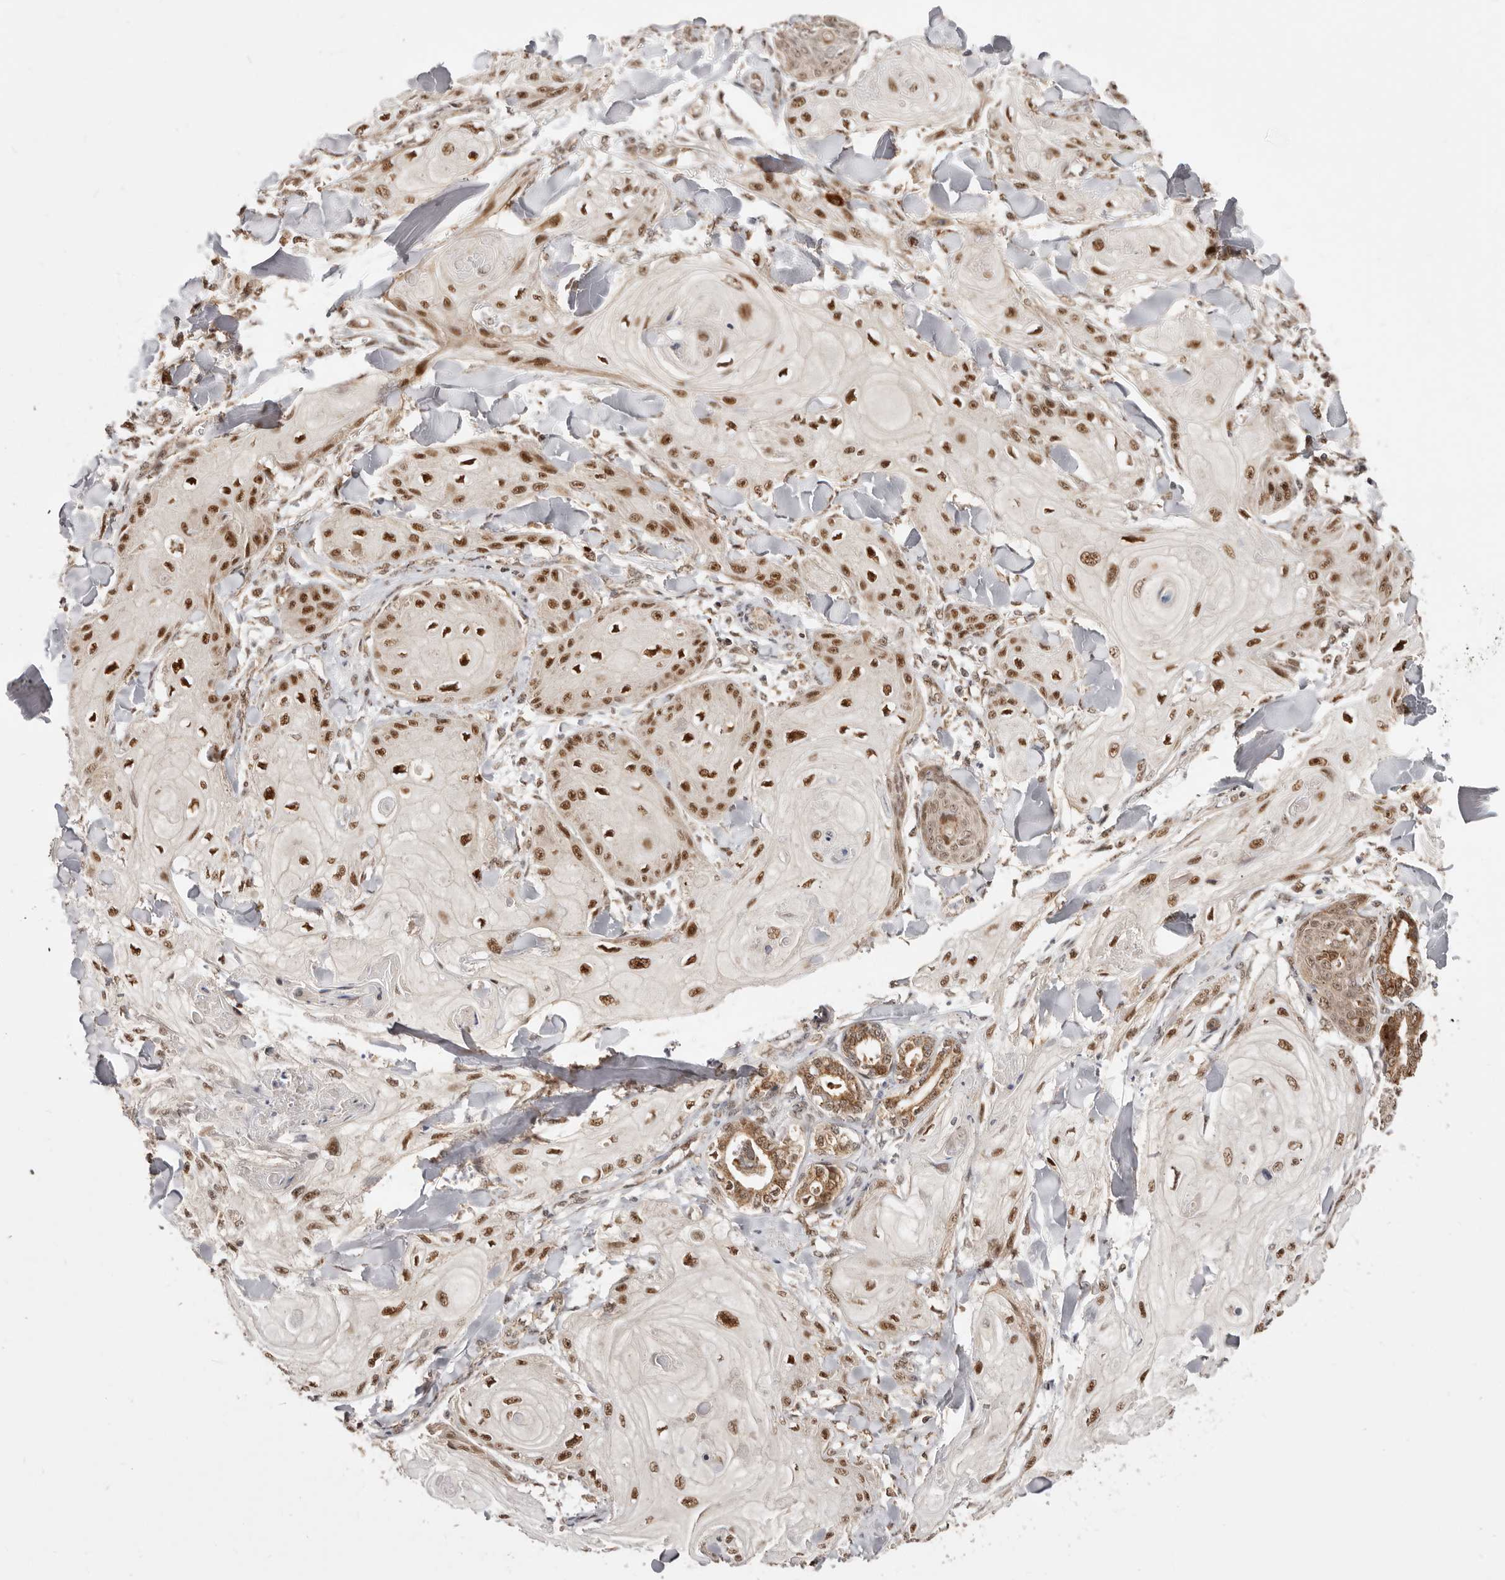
{"staining": {"intensity": "strong", "quantity": ">75%", "location": "nuclear"}, "tissue": "skin cancer", "cell_type": "Tumor cells", "image_type": "cancer", "snomed": [{"axis": "morphology", "description": "Squamous cell carcinoma, NOS"}, {"axis": "topography", "description": "Skin"}], "caption": "Strong nuclear positivity for a protein is identified in about >75% of tumor cells of skin cancer (squamous cell carcinoma) using IHC.", "gene": "SEC14L1", "patient": {"sex": "male", "age": 74}}